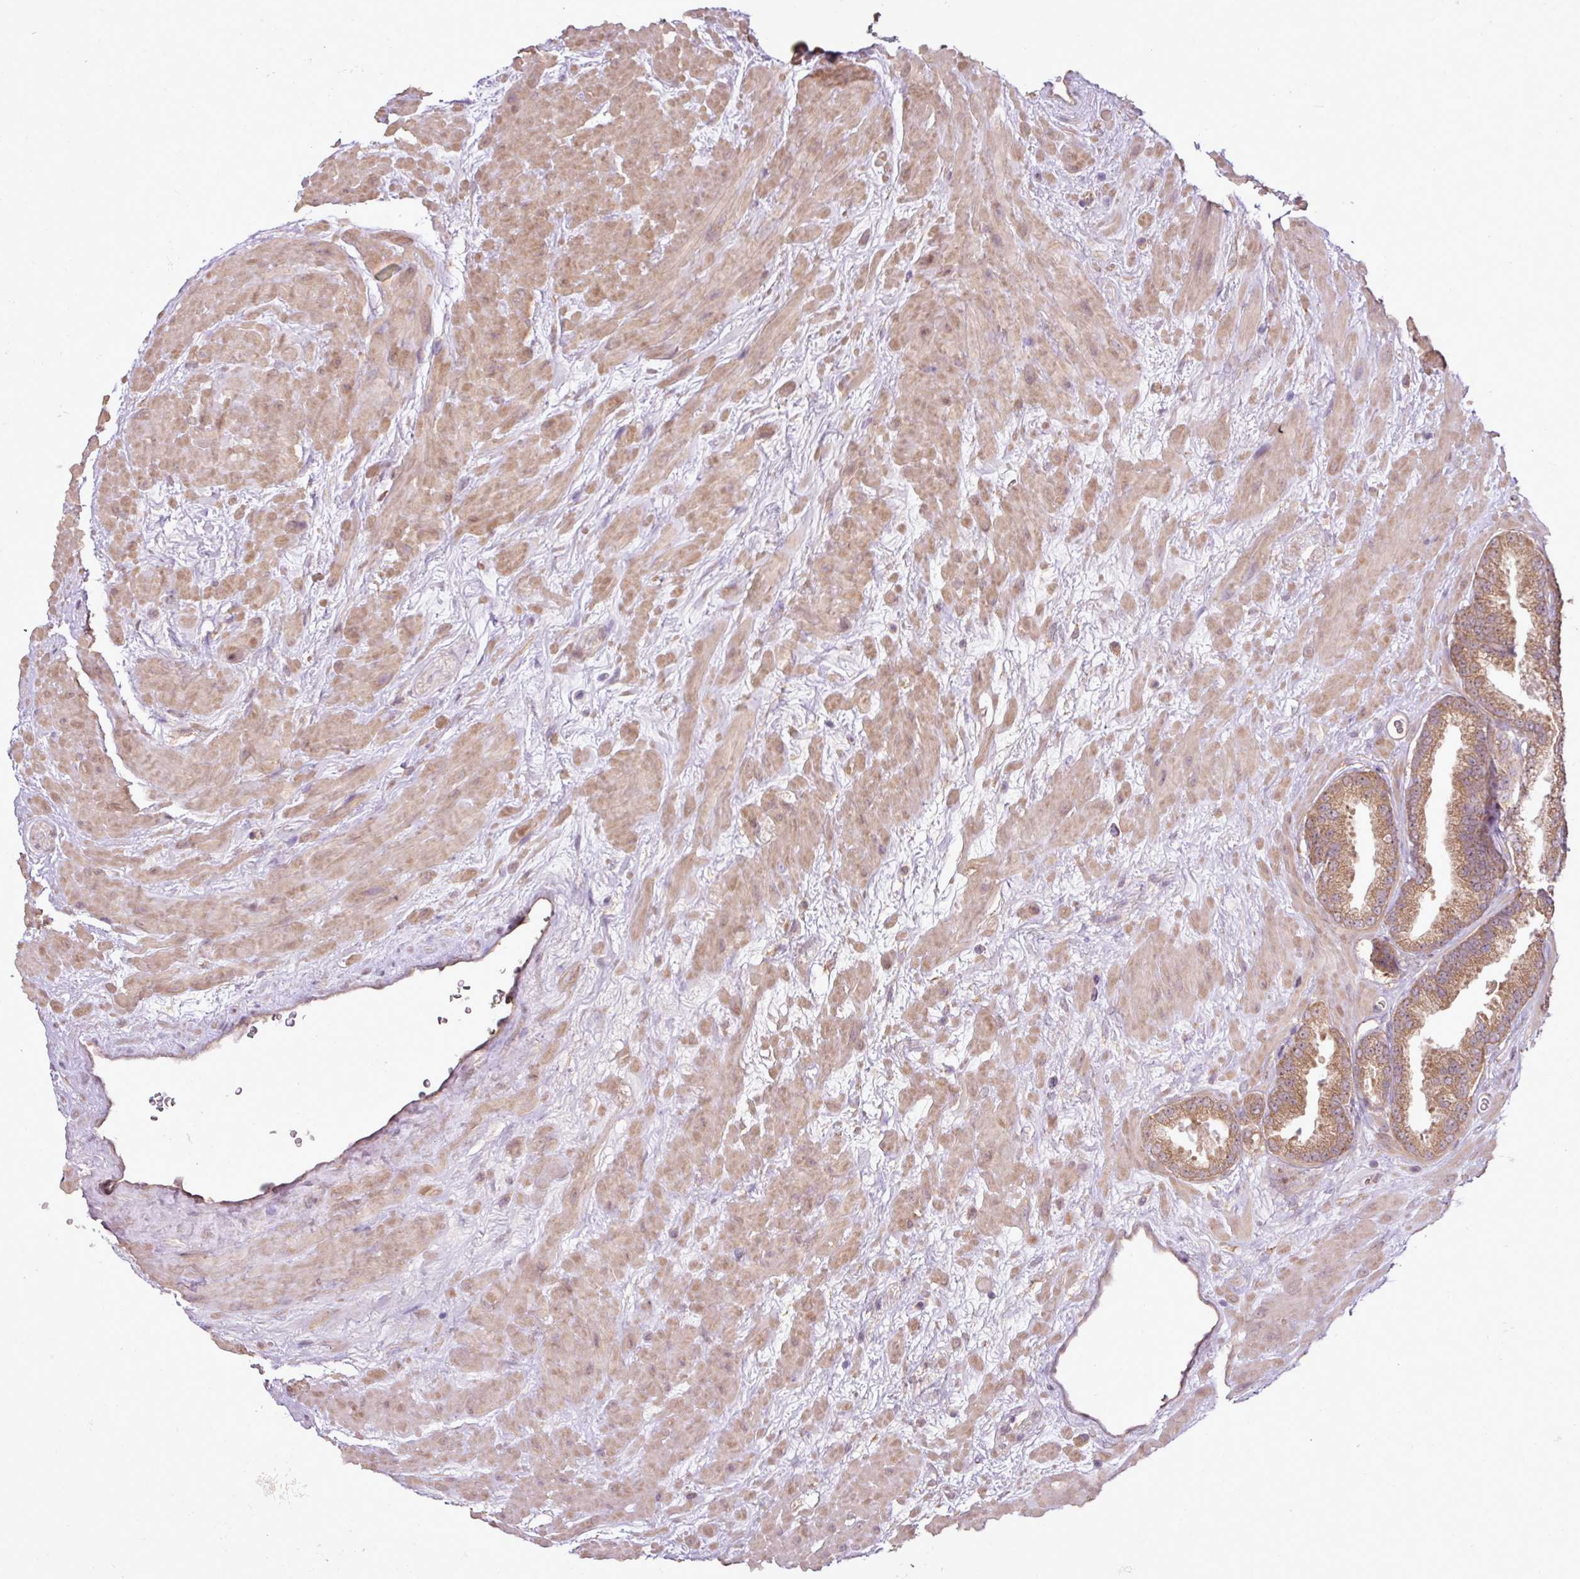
{"staining": {"intensity": "moderate", "quantity": ">75%", "location": "cytoplasmic/membranous"}, "tissue": "prostate cancer", "cell_type": "Tumor cells", "image_type": "cancer", "snomed": [{"axis": "morphology", "description": "Adenocarcinoma, Low grade"}, {"axis": "topography", "description": "Prostate"}], "caption": "Immunohistochemical staining of low-grade adenocarcinoma (prostate) displays medium levels of moderate cytoplasmic/membranous positivity in about >75% of tumor cells. The staining is performed using DAB (3,3'-diaminobenzidine) brown chromogen to label protein expression. The nuclei are counter-stained blue using hematoxylin.", "gene": "DNAAF4", "patient": {"sex": "male", "age": 62}}